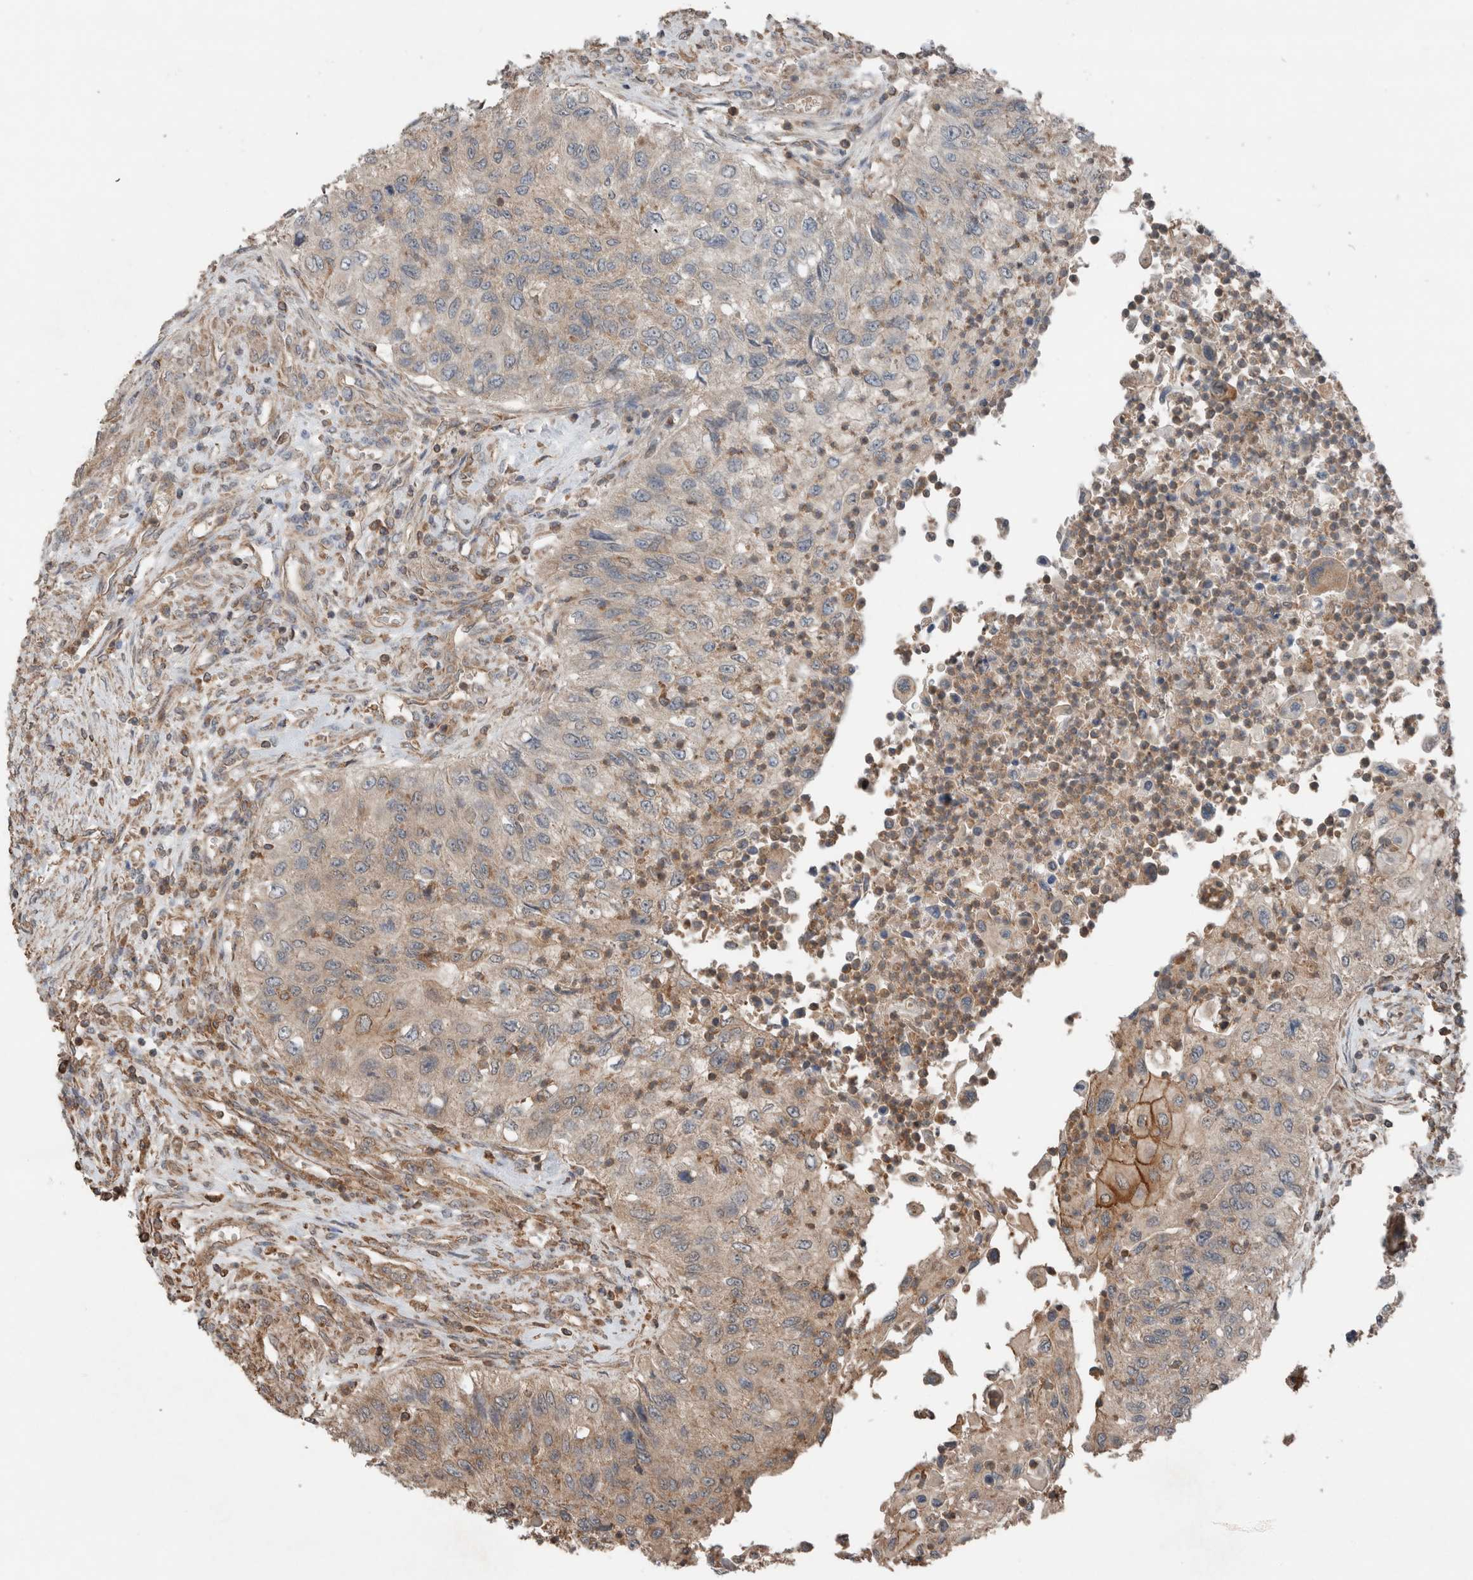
{"staining": {"intensity": "weak", "quantity": "<25%", "location": "cytoplasmic/membranous"}, "tissue": "urothelial cancer", "cell_type": "Tumor cells", "image_type": "cancer", "snomed": [{"axis": "morphology", "description": "Urothelial carcinoma, High grade"}, {"axis": "topography", "description": "Urinary bladder"}], "caption": "Immunohistochemical staining of urothelial carcinoma (high-grade) exhibits no significant positivity in tumor cells. The staining was performed using DAB to visualize the protein expression in brown, while the nuclei were stained in blue with hematoxylin (Magnification: 20x).", "gene": "KLK14", "patient": {"sex": "female", "age": 60}}